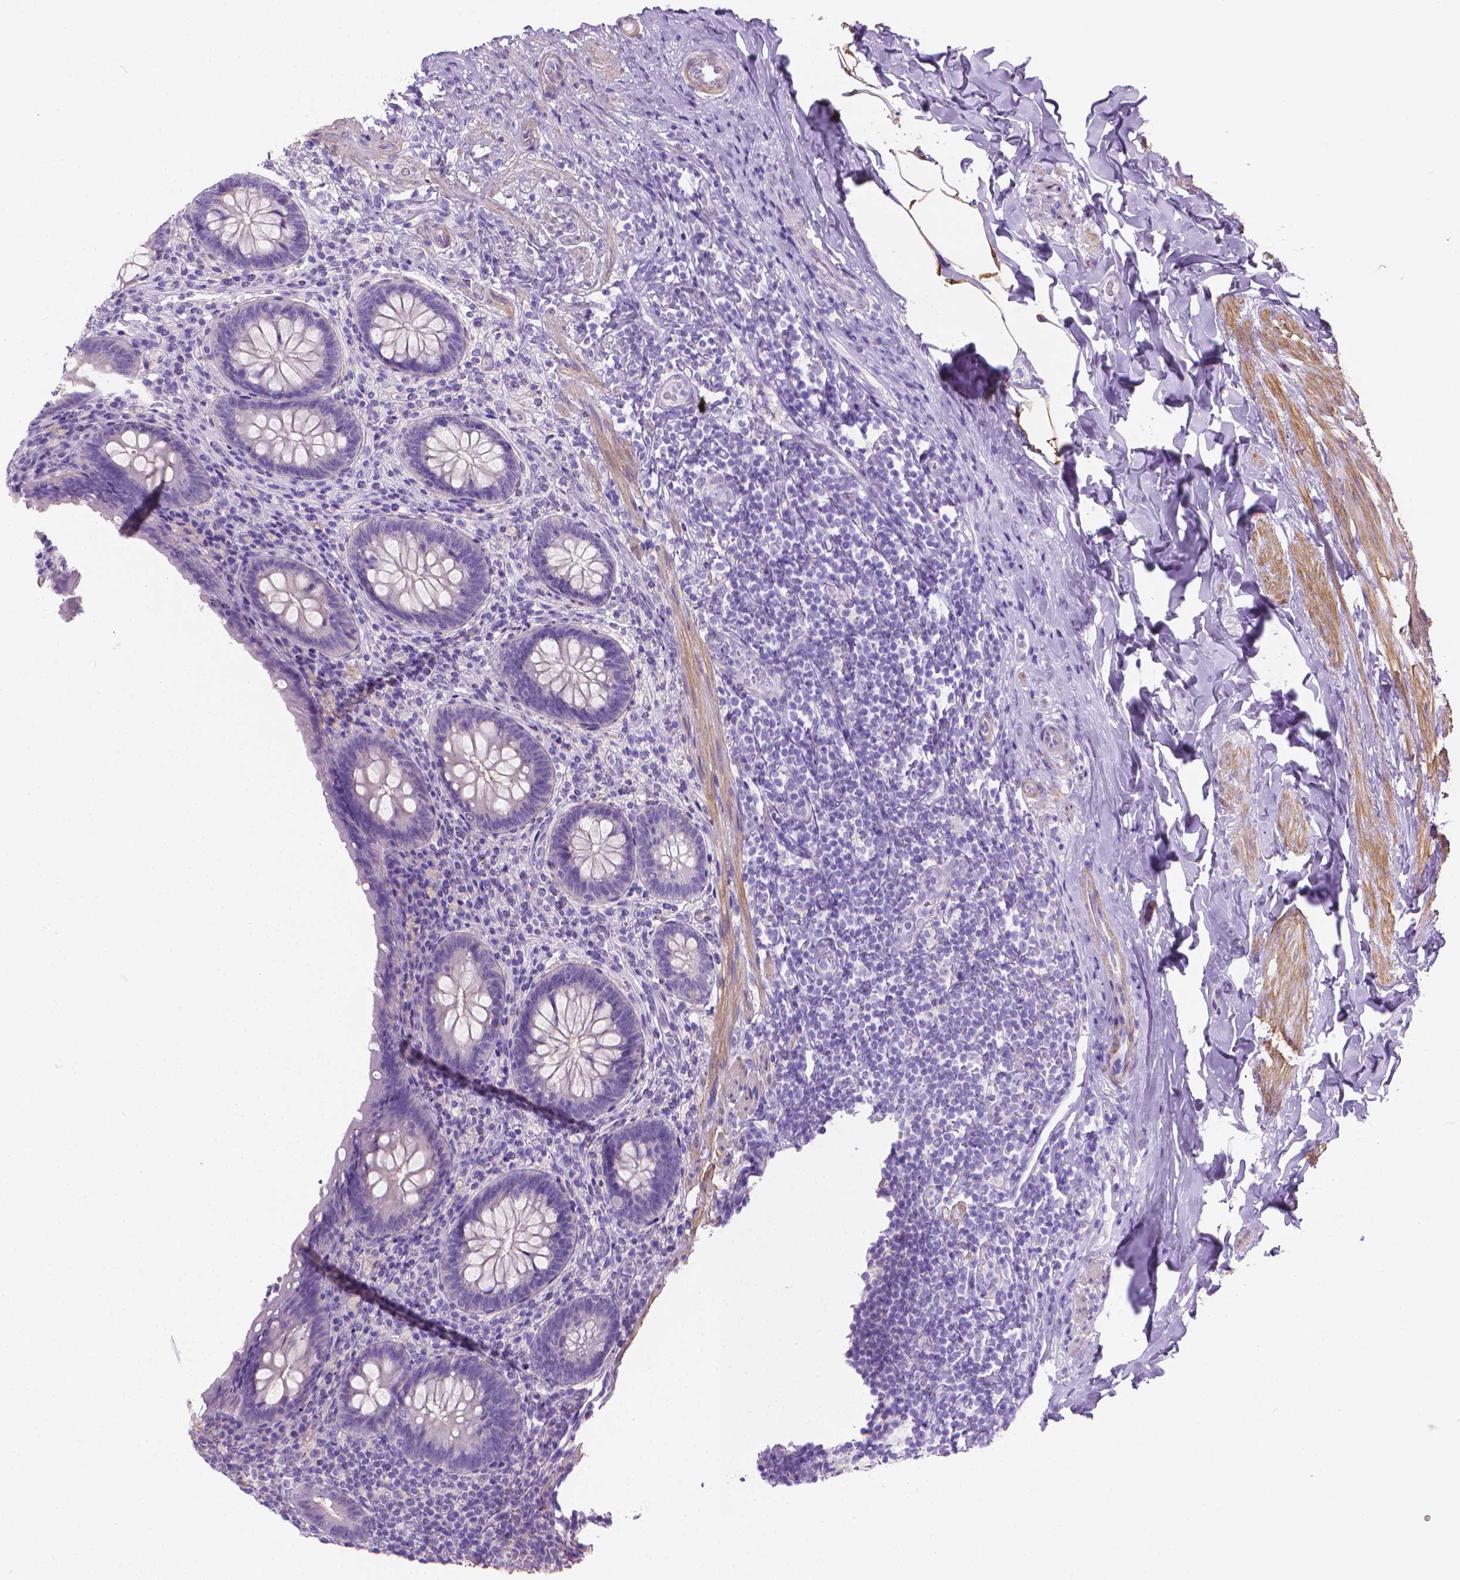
{"staining": {"intensity": "negative", "quantity": "none", "location": "none"}, "tissue": "appendix", "cell_type": "Glandular cells", "image_type": "normal", "snomed": [{"axis": "morphology", "description": "Normal tissue, NOS"}, {"axis": "topography", "description": "Appendix"}], "caption": "An immunohistochemistry photomicrograph of benign appendix is shown. There is no staining in glandular cells of appendix.", "gene": "FASN", "patient": {"sex": "male", "age": 47}}